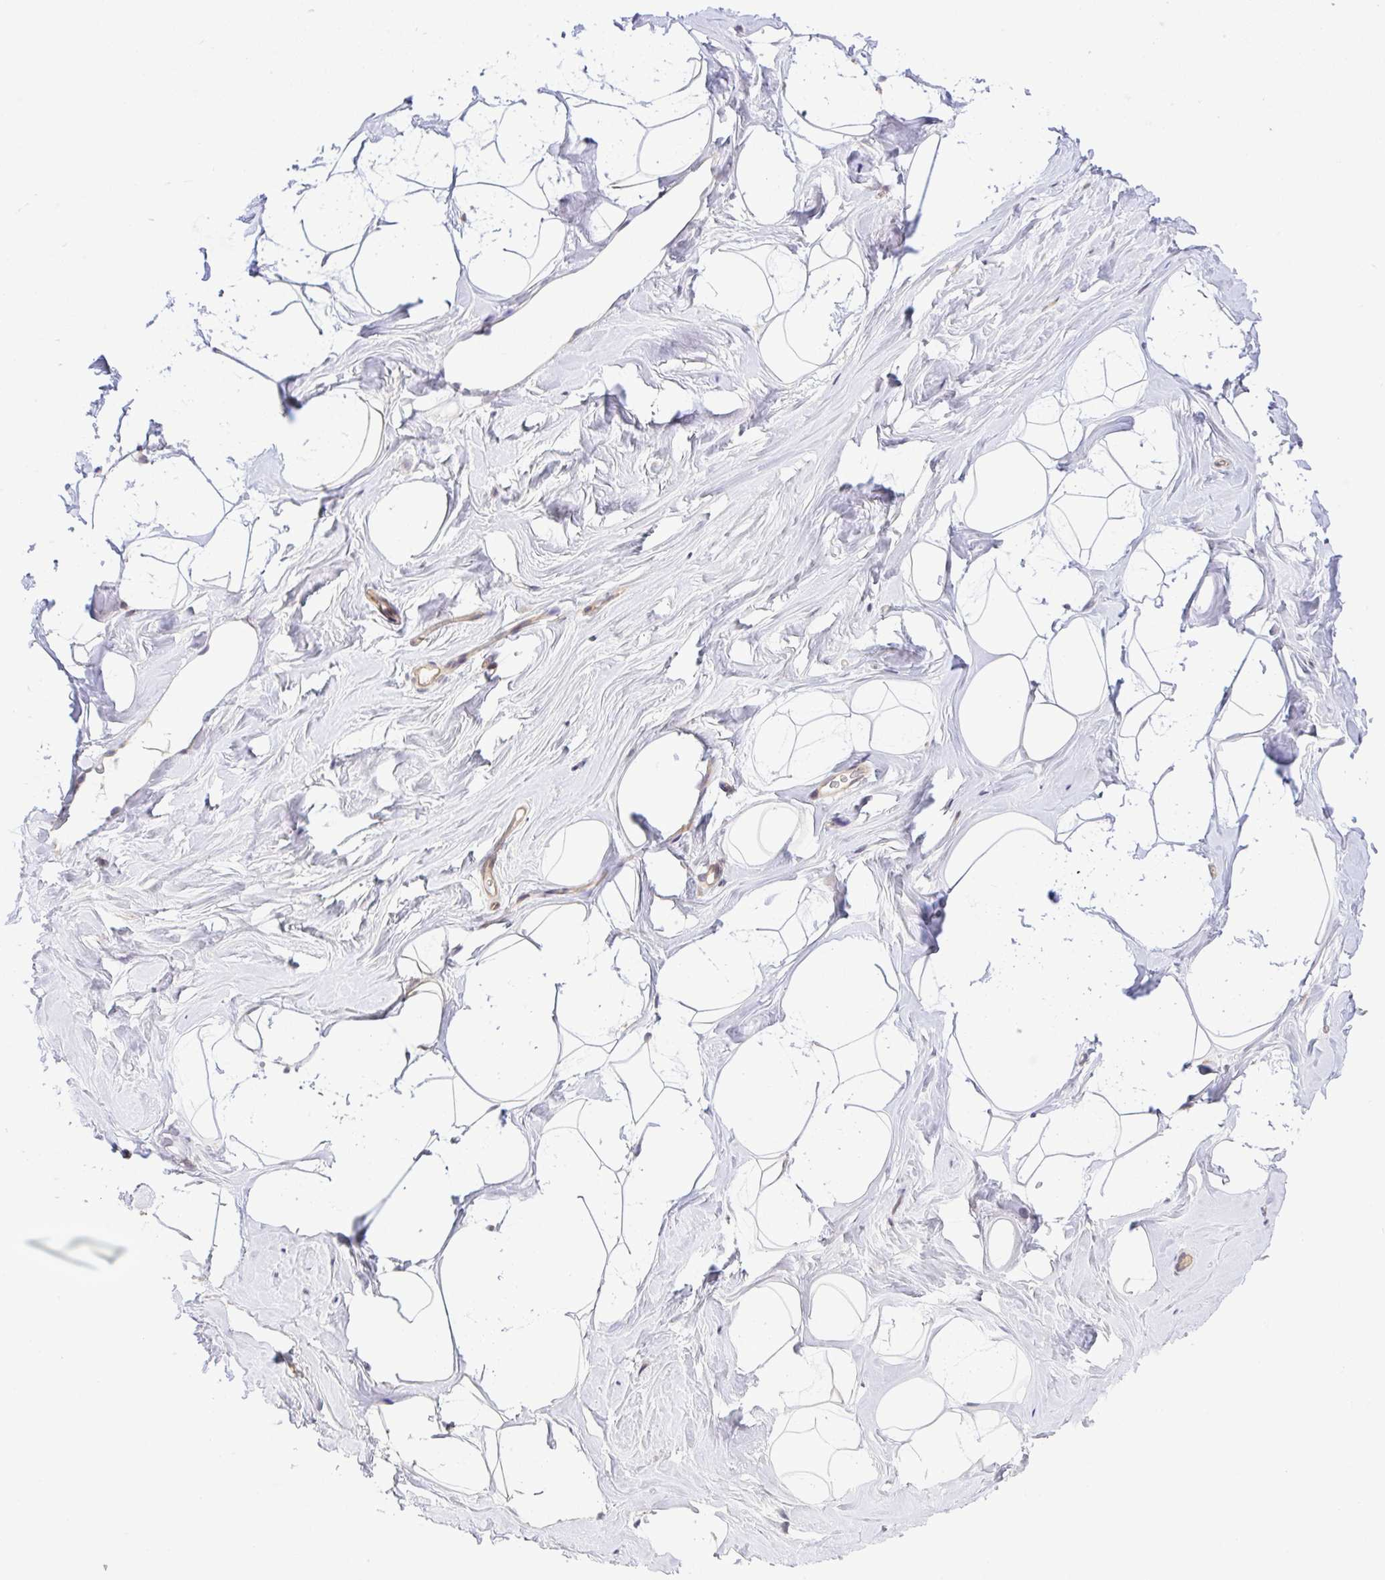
{"staining": {"intensity": "negative", "quantity": "none", "location": "none"}, "tissue": "breast", "cell_type": "Adipocytes", "image_type": "normal", "snomed": [{"axis": "morphology", "description": "Normal tissue, NOS"}, {"axis": "topography", "description": "Breast"}], "caption": "DAB immunohistochemical staining of normal human breast displays no significant expression in adipocytes.", "gene": "UBE4A", "patient": {"sex": "female", "age": 32}}